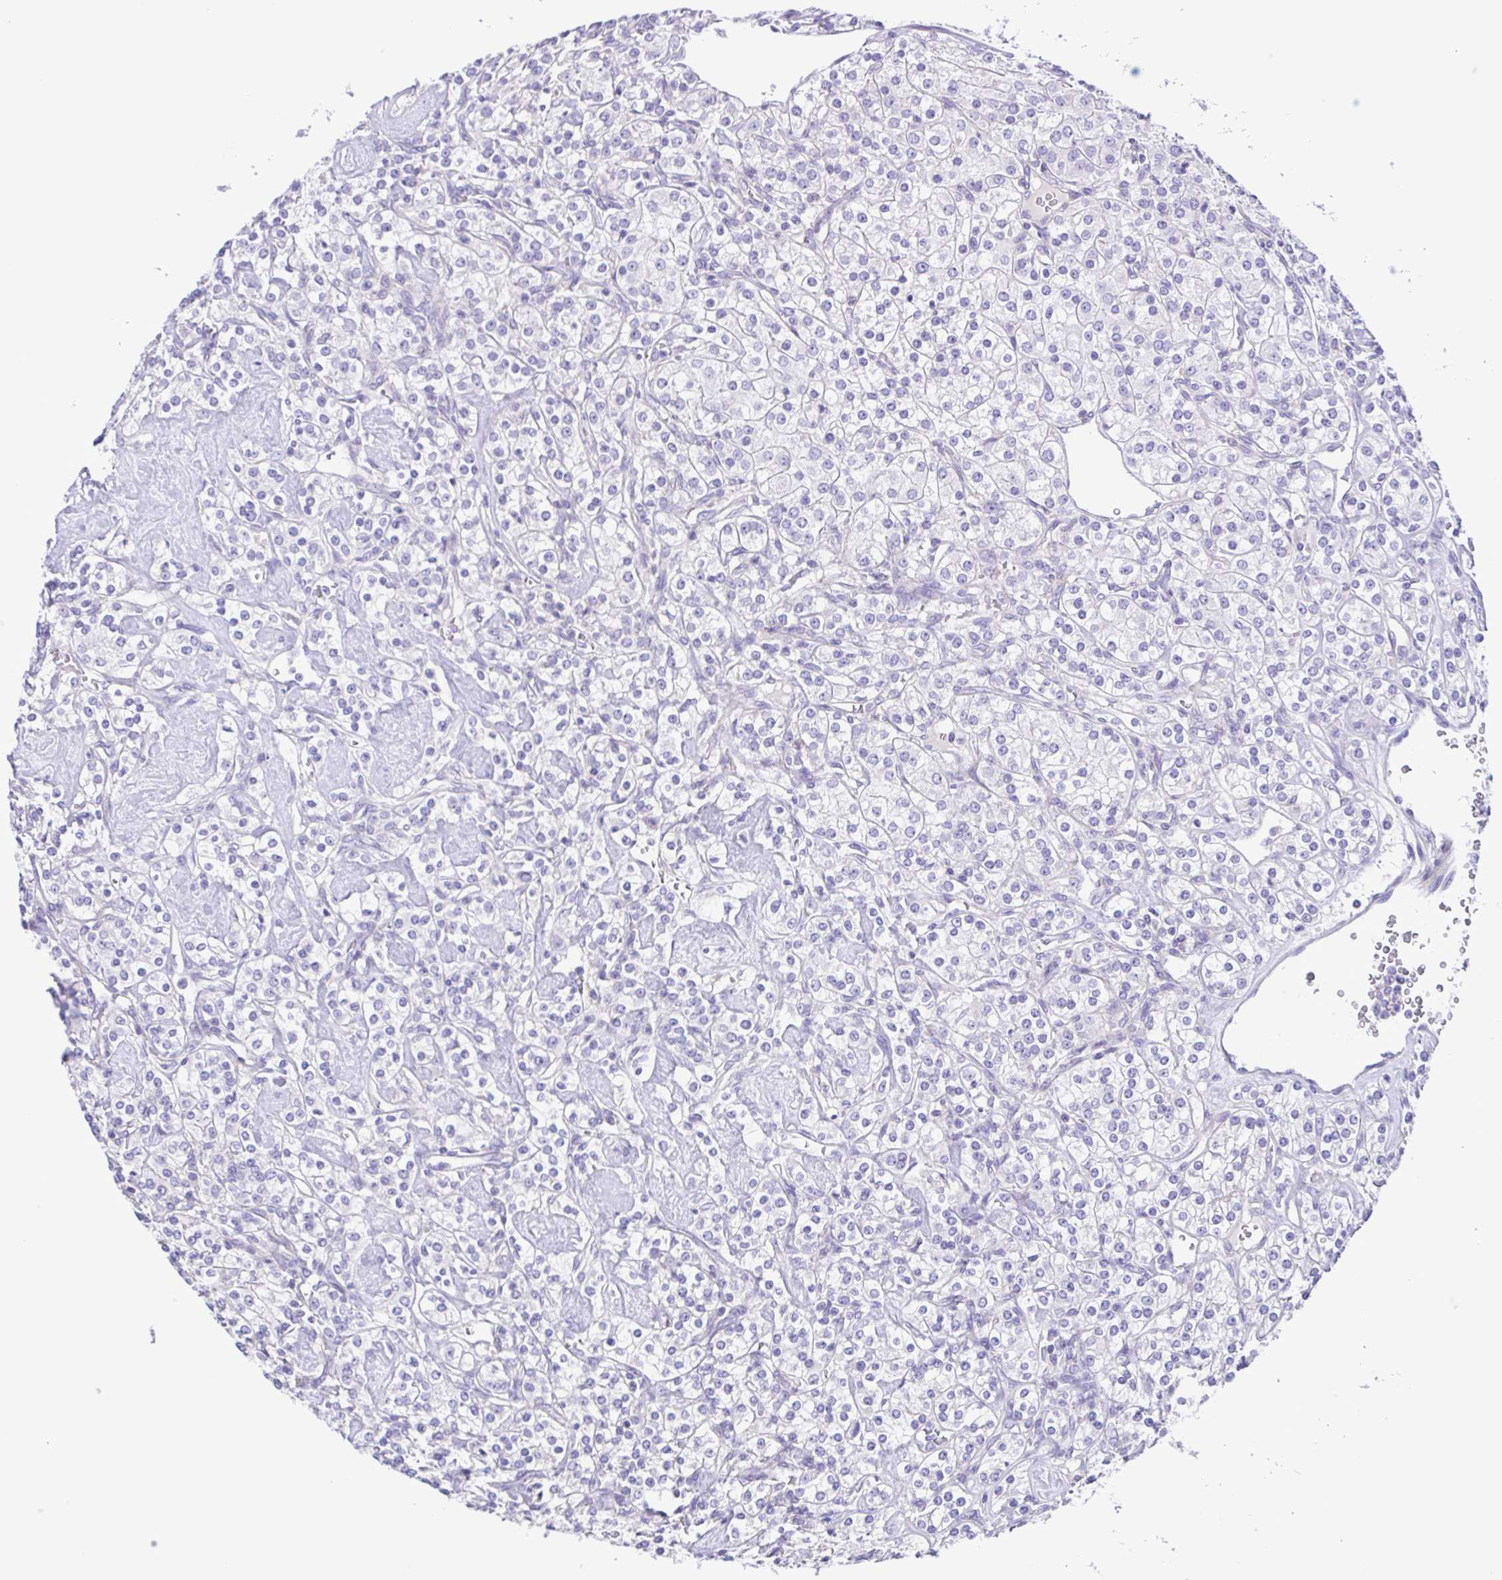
{"staining": {"intensity": "negative", "quantity": "none", "location": "none"}, "tissue": "renal cancer", "cell_type": "Tumor cells", "image_type": "cancer", "snomed": [{"axis": "morphology", "description": "Adenocarcinoma, NOS"}, {"axis": "topography", "description": "Kidney"}], "caption": "Histopathology image shows no protein positivity in tumor cells of adenocarcinoma (renal) tissue.", "gene": "ISM2", "patient": {"sex": "male", "age": 77}}